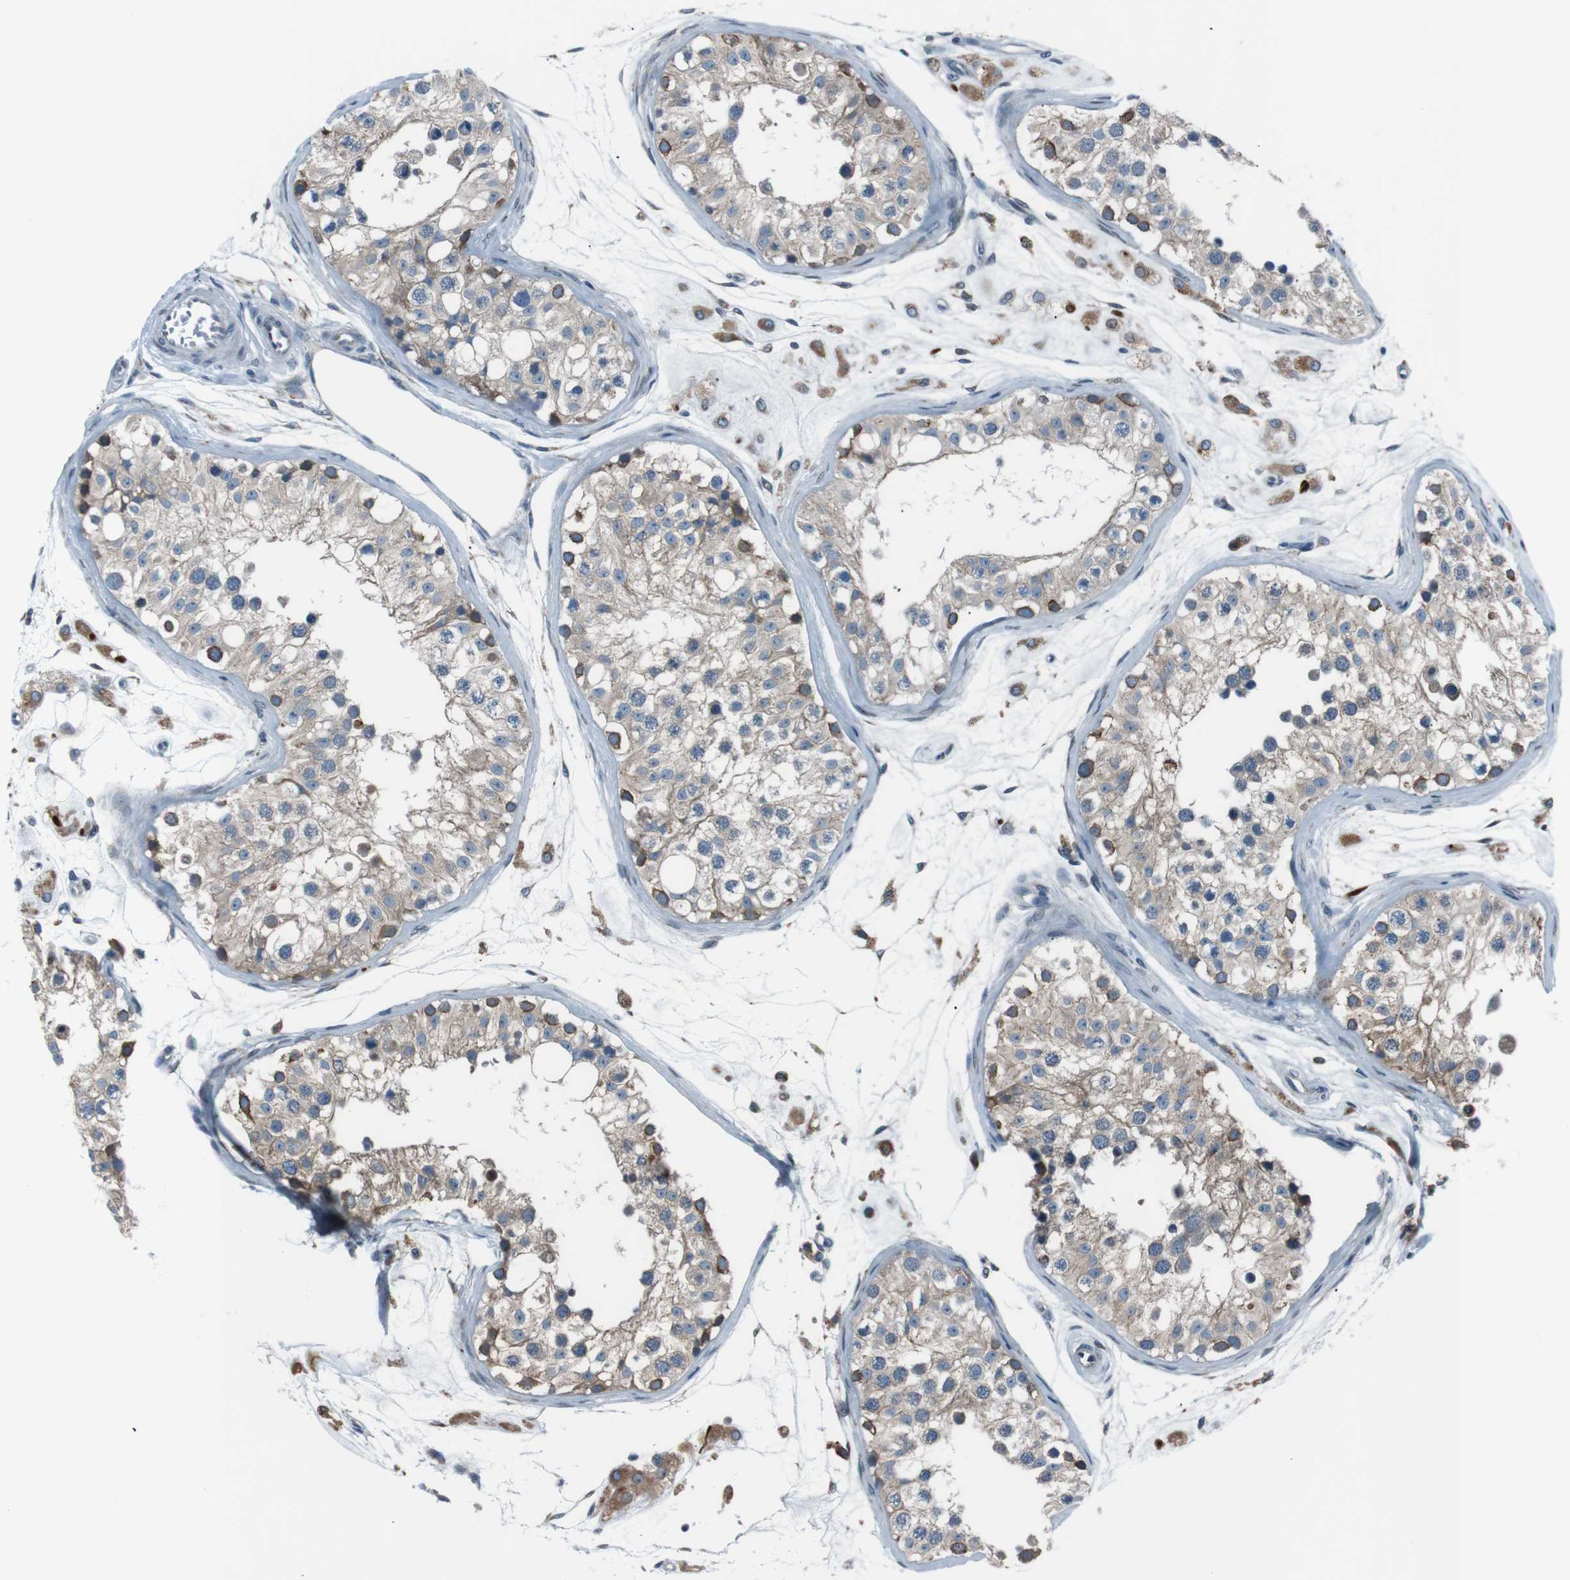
{"staining": {"intensity": "weak", "quantity": ">75%", "location": "cytoplasmic/membranous"}, "tissue": "testis", "cell_type": "Cells in seminiferous ducts", "image_type": "normal", "snomed": [{"axis": "morphology", "description": "Normal tissue, NOS"}, {"axis": "morphology", "description": "Adenocarcinoma, metastatic, NOS"}, {"axis": "topography", "description": "Testis"}], "caption": "Immunohistochemistry (DAB) staining of unremarkable human testis reveals weak cytoplasmic/membranous protein expression in approximately >75% of cells in seminiferous ducts.", "gene": "SIGMAR1", "patient": {"sex": "male", "age": 26}}